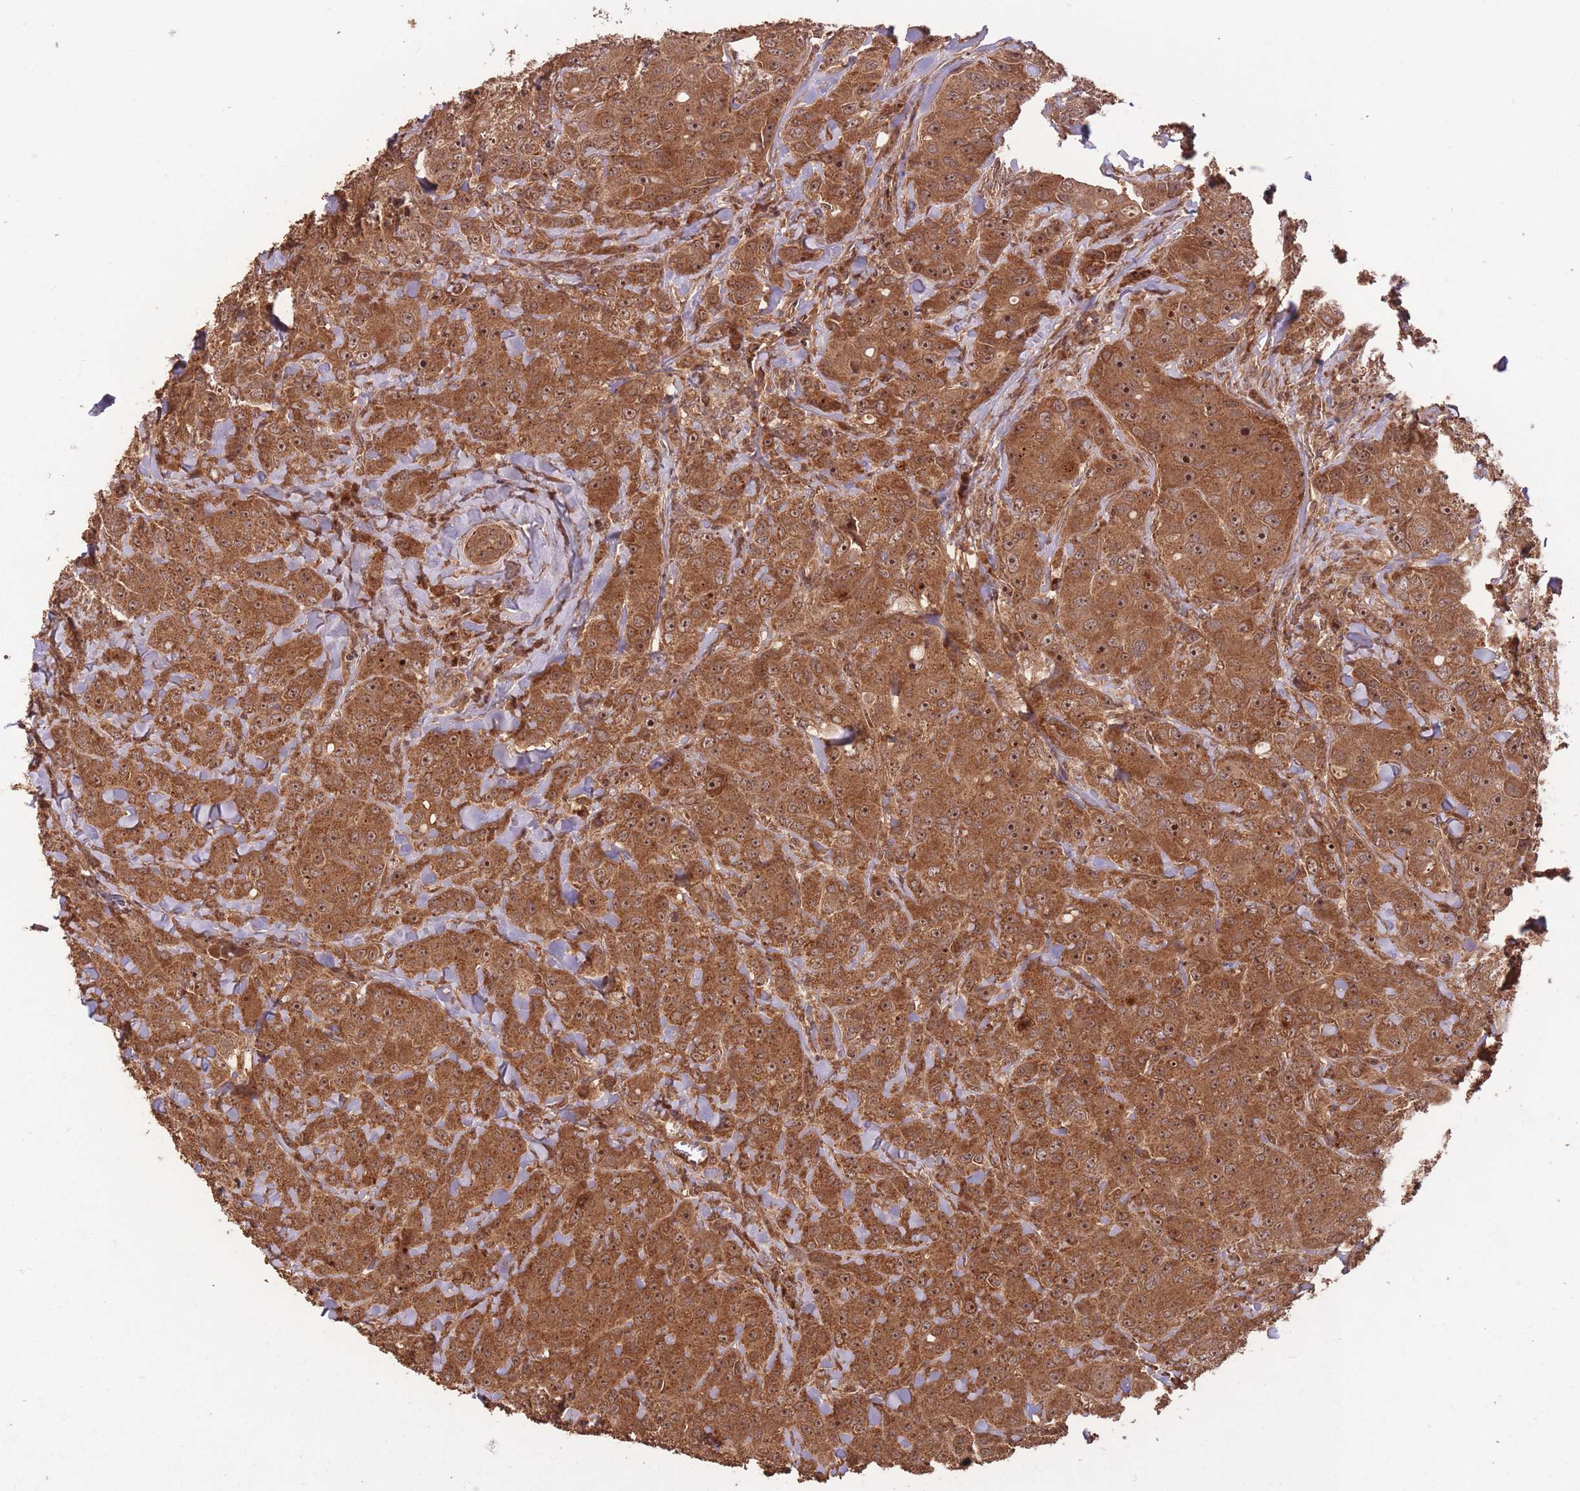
{"staining": {"intensity": "strong", "quantity": ">75%", "location": "cytoplasmic/membranous,nuclear"}, "tissue": "breast cancer", "cell_type": "Tumor cells", "image_type": "cancer", "snomed": [{"axis": "morphology", "description": "Duct carcinoma"}, {"axis": "topography", "description": "Breast"}], "caption": "Brown immunohistochemical staining in human infiltrating ductal carcinoma (breast) displays strong cytoplasmic/membranous and nuclear staining in about >75% of tumor cells.", "gene": "ERBB3", "patient": {"sex": "female", "age": 43}}